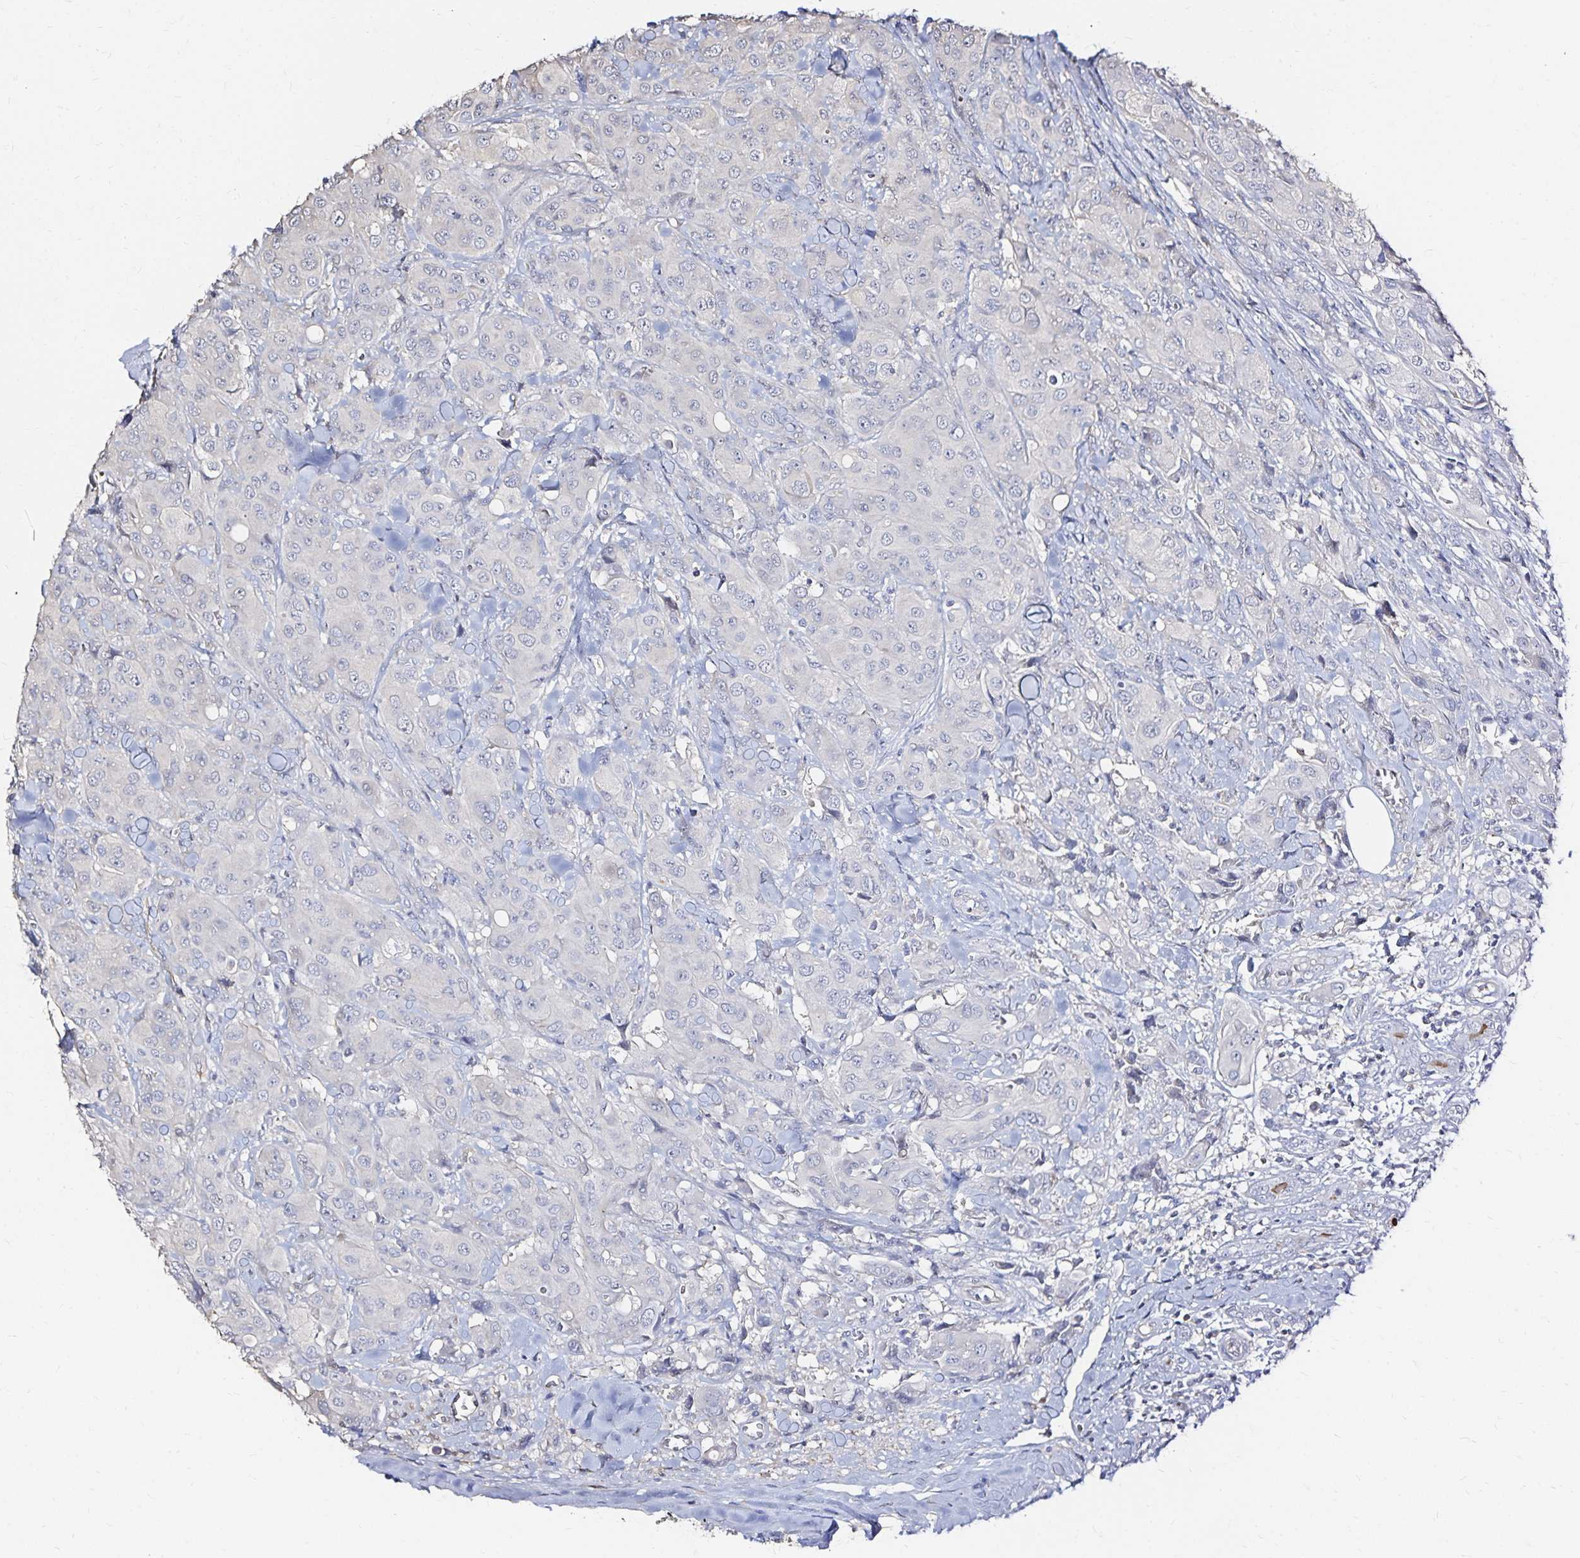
{"staining": {"intensity": "negative", "quantity": "none", "location": "none"}, "tissue": "breast cancer", "cell_type": "Tumor cells", "image_type": "cancer", "snomed": [{"axis": "morphology", "description": "Normal tissue, NOS"}, {"axis": "morphology", "description": "Duct carcinoma"}, {"axis": "topography", "description": "Breast"}], "caption": "The image reveals no staining of tumor cells in infiltrating ductal carcinoma (breast).", "gene": "SLC5A1", "patient": {"sex": "female", "age": 43}}